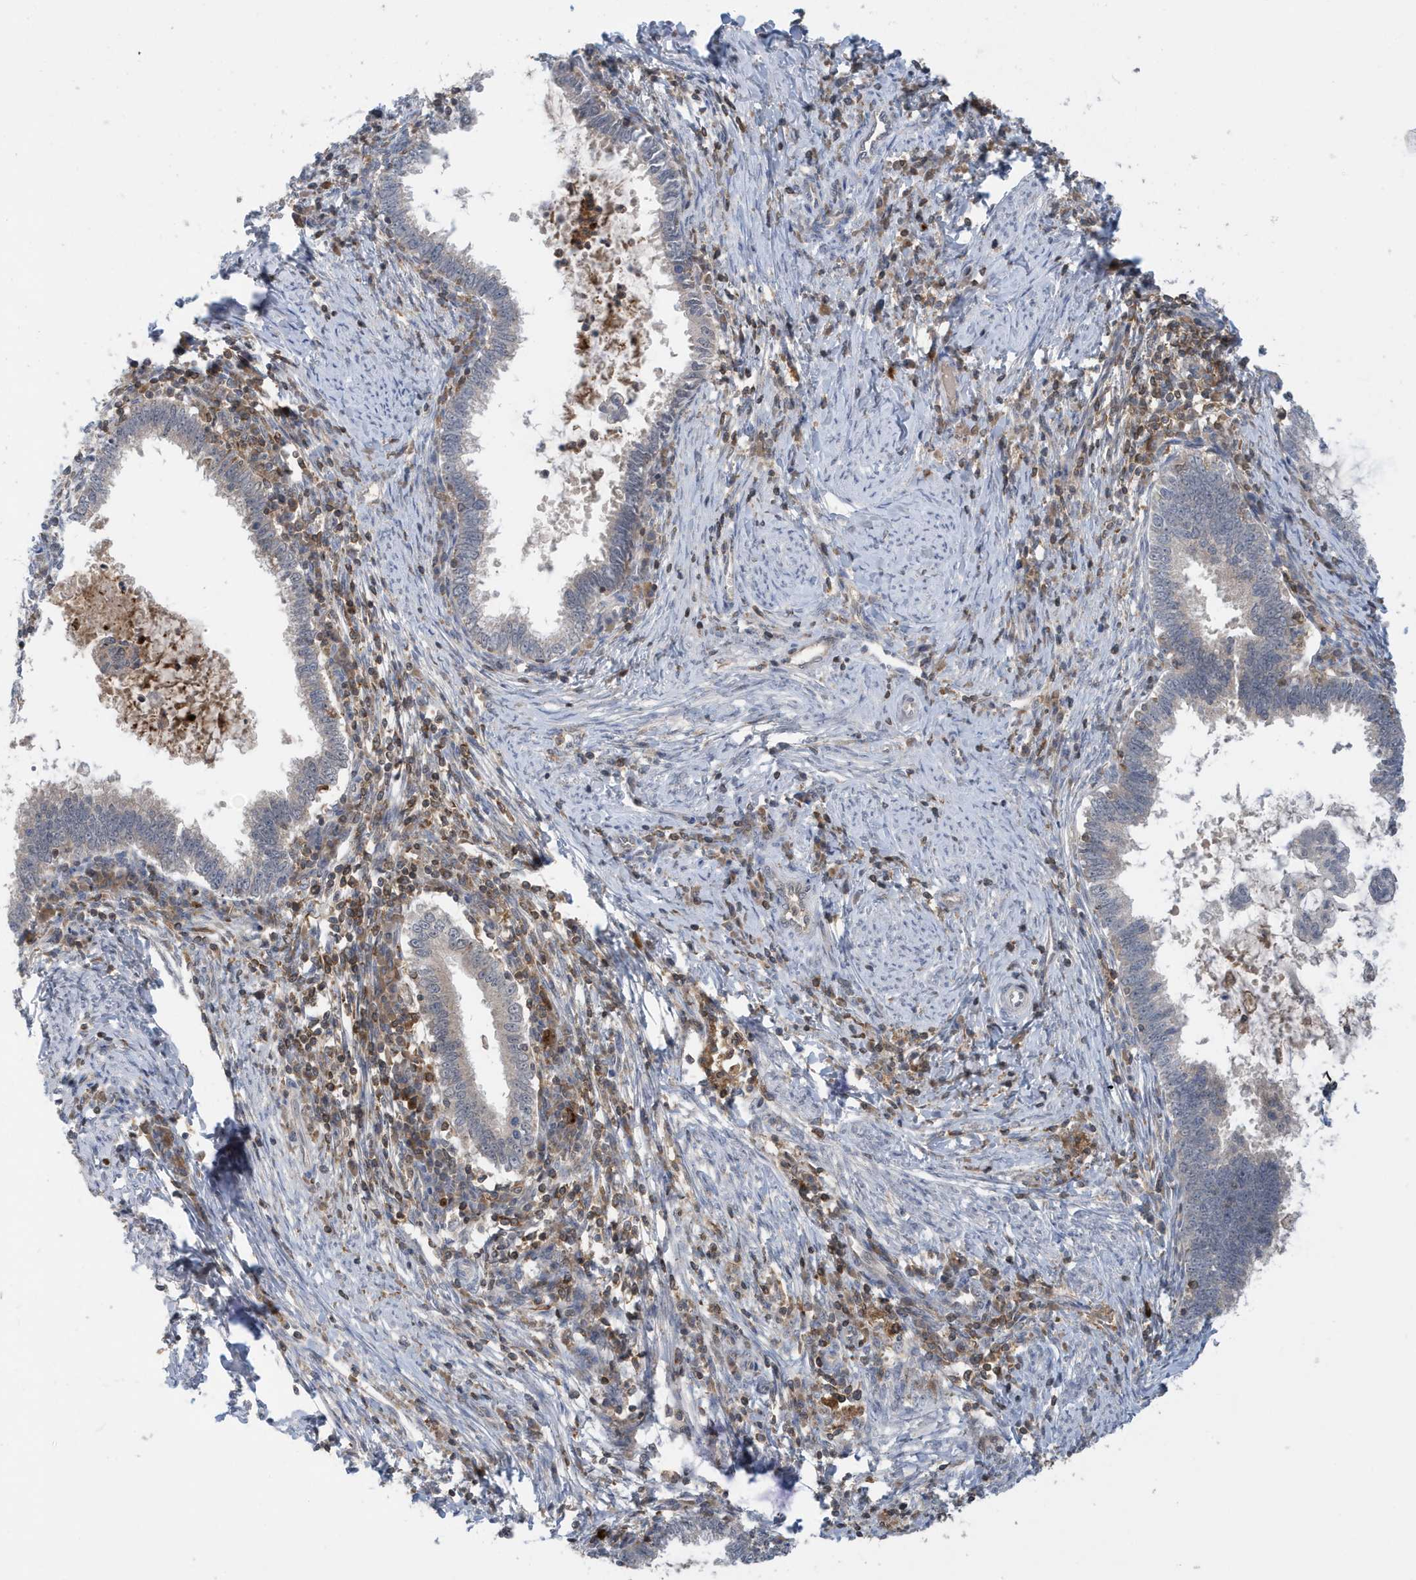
{"staining": {"intensity": "negative", "quantity": "none", "location": "none"}, "tissue": "cervical cancer", "cell_type": "Tumor cells", "image_type": "cancer", "snomed": [{"axis": "morphology", "description": "Adenocarcinoma, NOS"}, {"axis": "topography", "description": "Cervix"}], "caption": "A photomicrograph of cervical cancer (adenocarcinoma) stained for a protein displays no brown staining in tumor cells.", "gene": "NSUN3", "patient": {"sex": "female", "age": 36}}